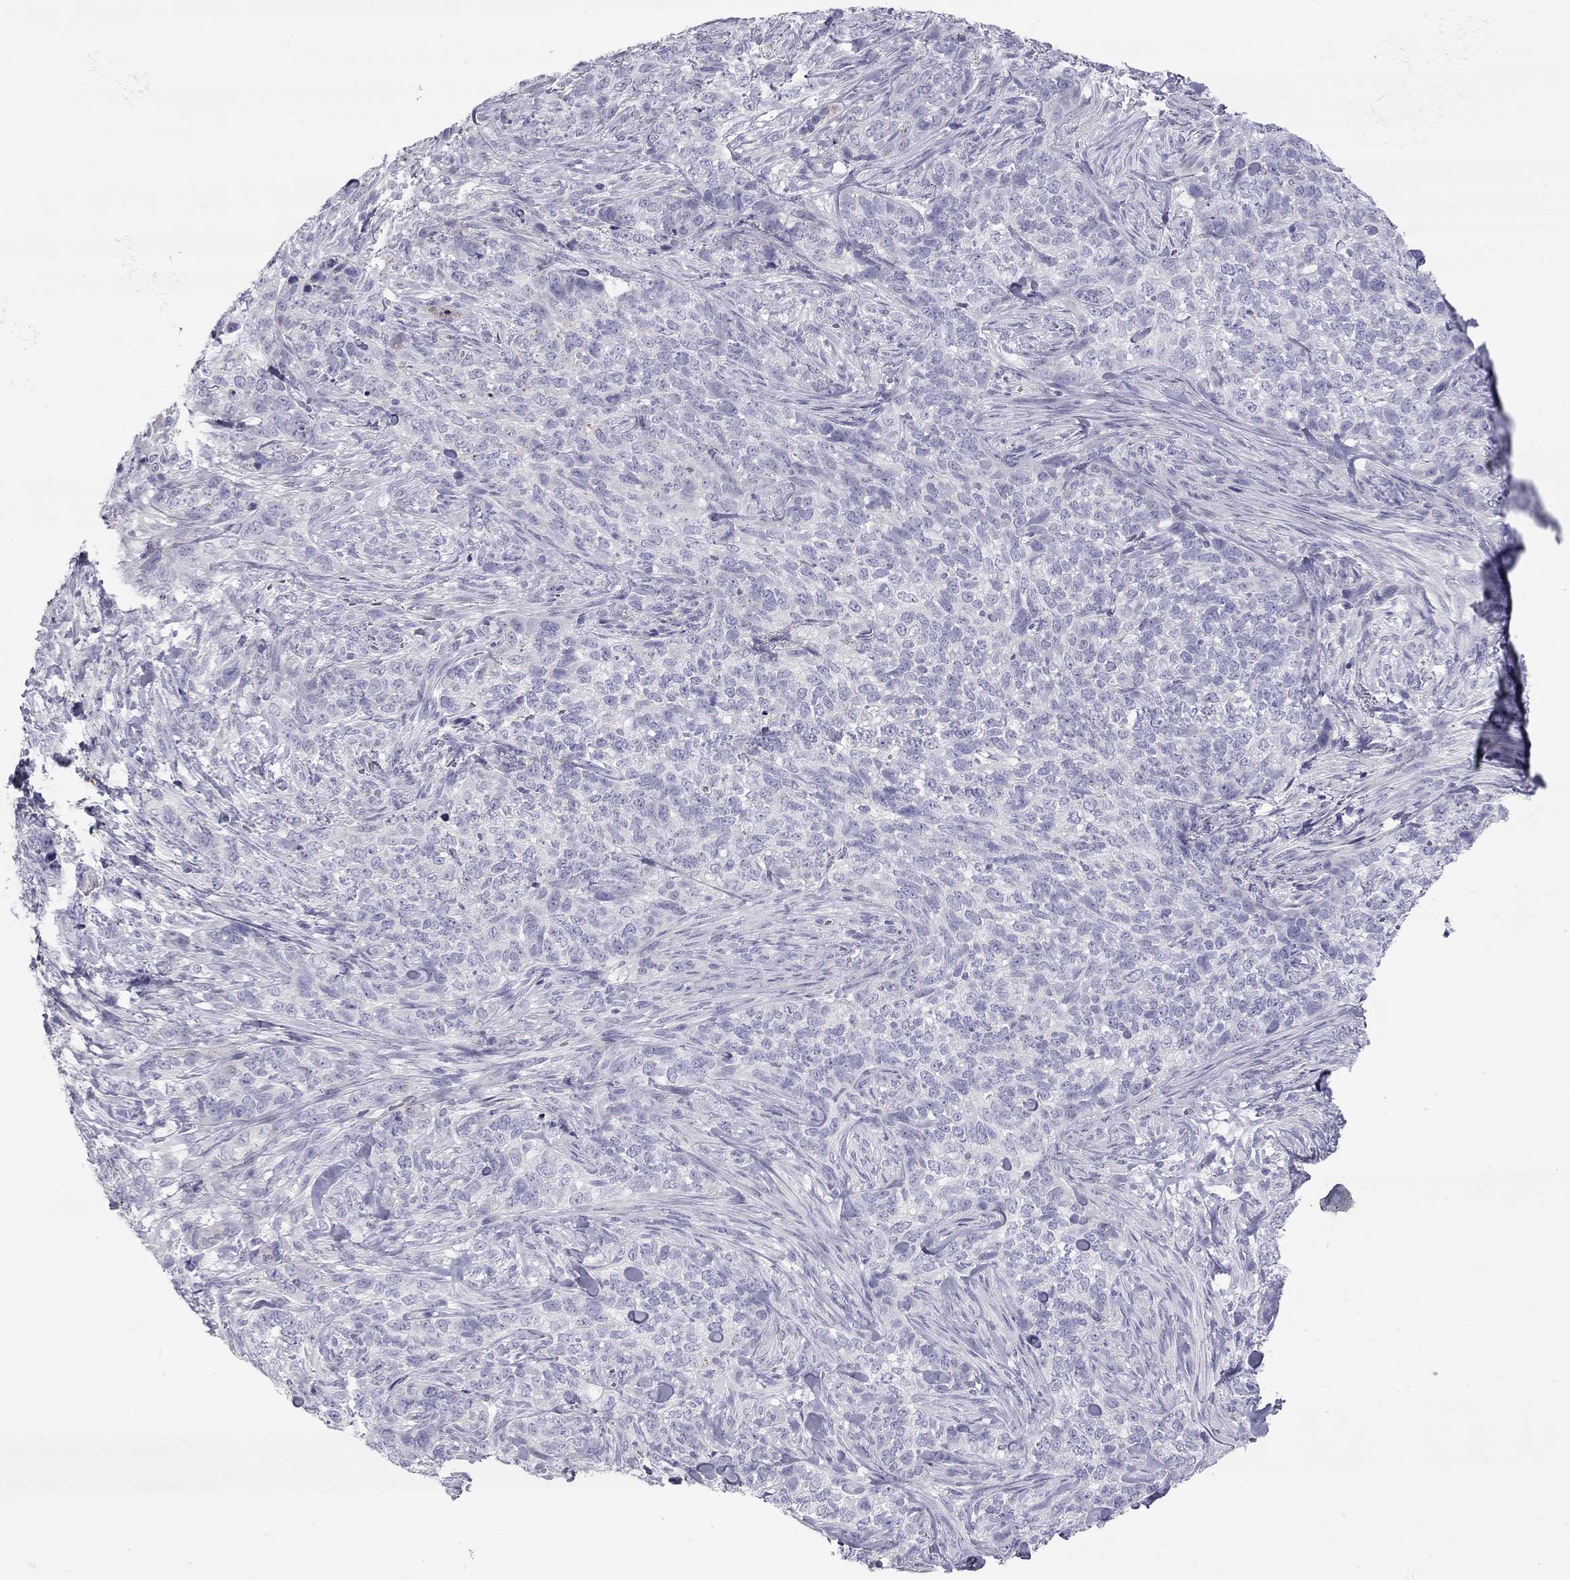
{"staining": {"intensity": "negative", "quantity": "none", "location": "none"}, "tissue": "skin cancer", "cell_type": "Tumor cells", "image_type": "cancer", "snomed": [{"axis": "morphology", "description": "Basal cell carcinoma"}, {"axis": "topography", "description": "Skin"}], "caption": "This image is of skin cancer stained with immunohistochemistry (IHC) to label a protein in brown with the nuclei are counter-stained blue. There is no positivity in tumor cells. (DAB IHC visualized using brightfield microscopy, high magnification).", "gene": "TDRD6", "patient": {"sex": "female", "age": 69}}